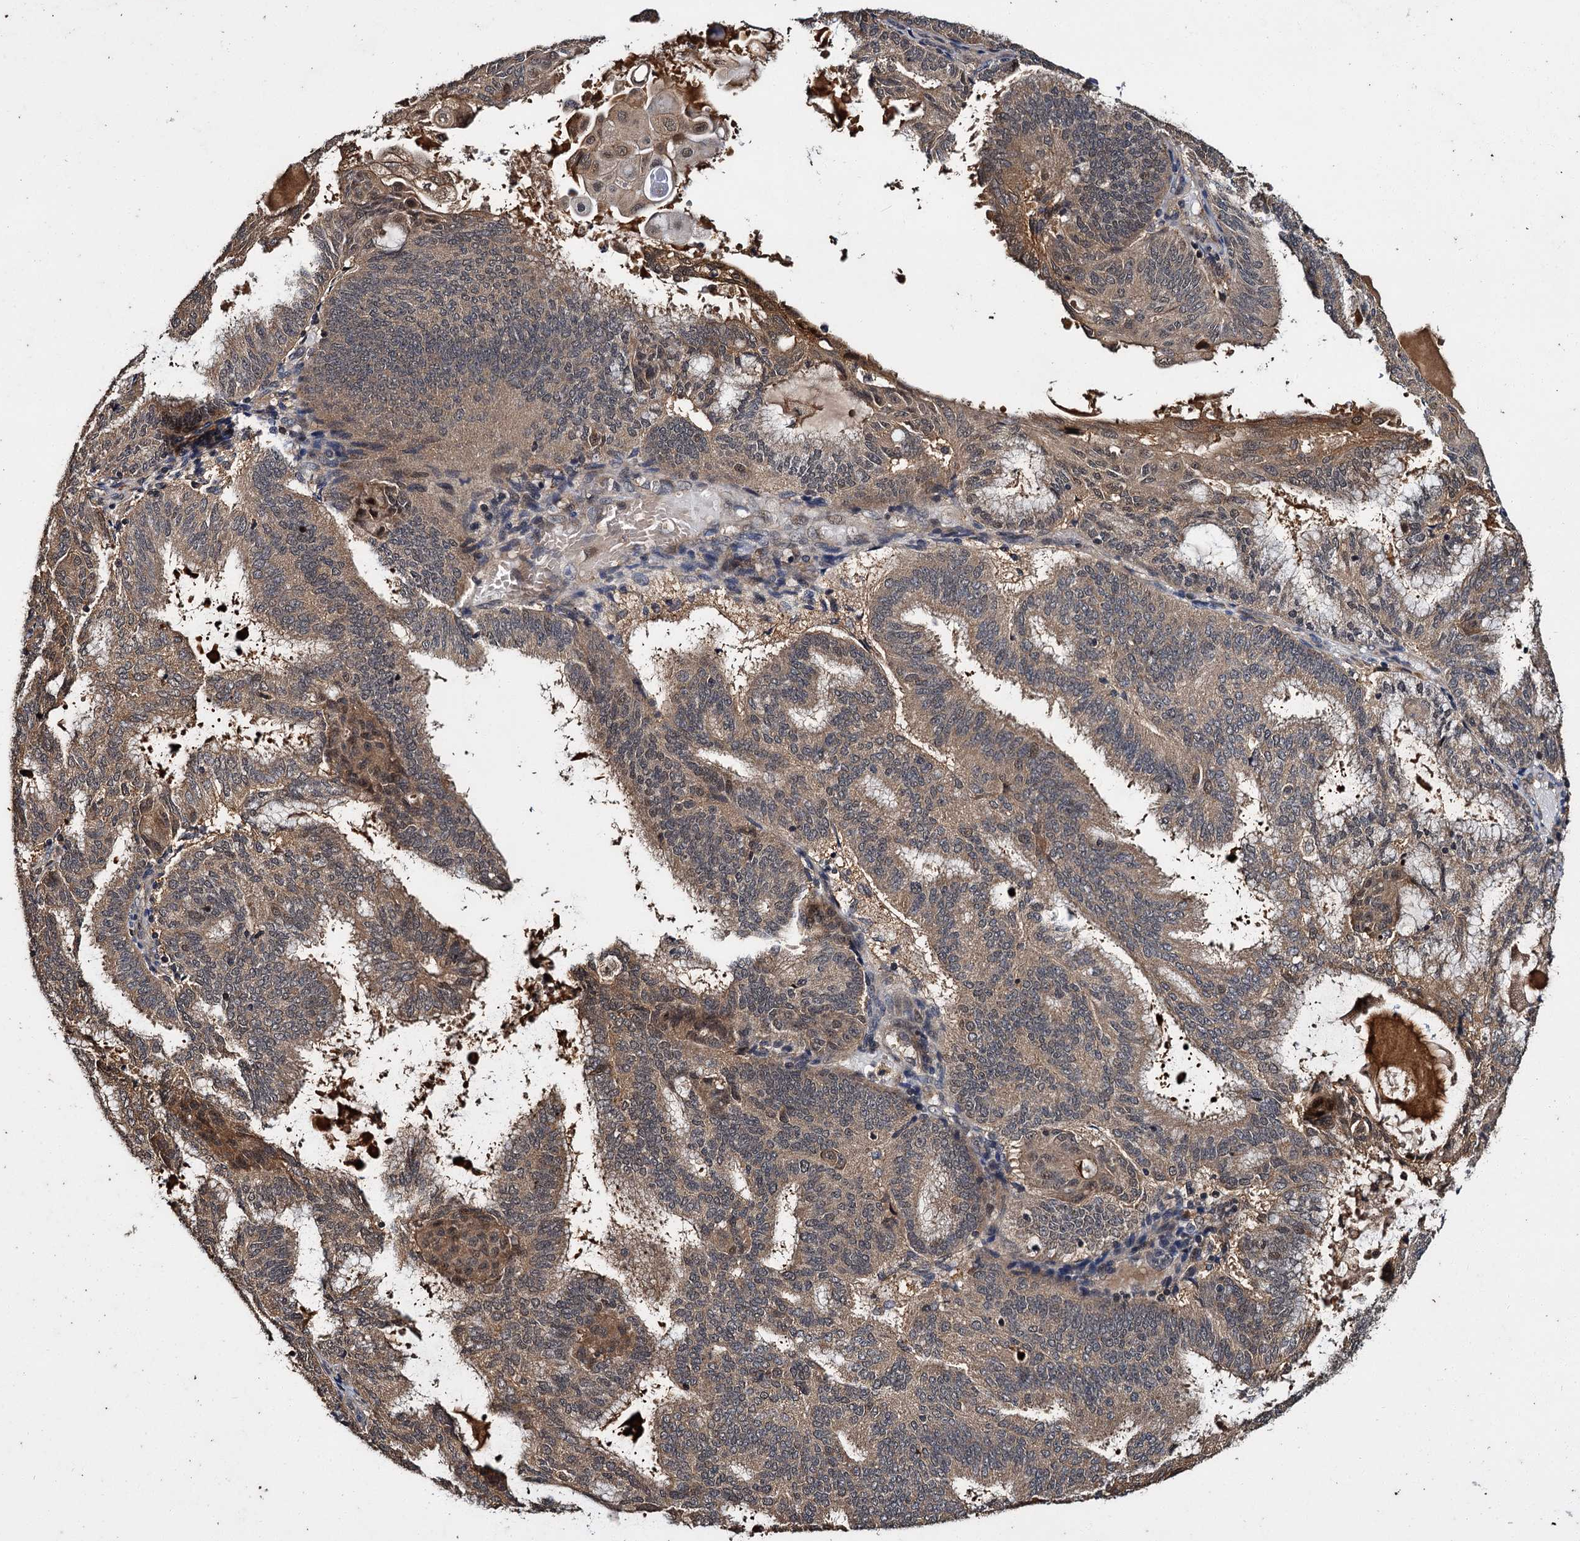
{"staining": {"intensity": "moderate", "quantity": ">75%", "location": "cytoplasmic/membranous,nuclear"}, "tissue": "endometrial cancer", "cell_type": "Tumor cells", "image_type": "cancer", "snomed": [{"axis": "morphology", "description": "Adenocarcinoma, NOS"}, {"axis": "topography", "description": "Endometrium"}], "caption": "Protein staining of endometrial cancer tissue displays moderate cytoplasmic/membranous and nuclear positivity in about >75% of tumor cells.", "gene": "SLC46A3", "patient": {"sex": "female", "age": 49}}